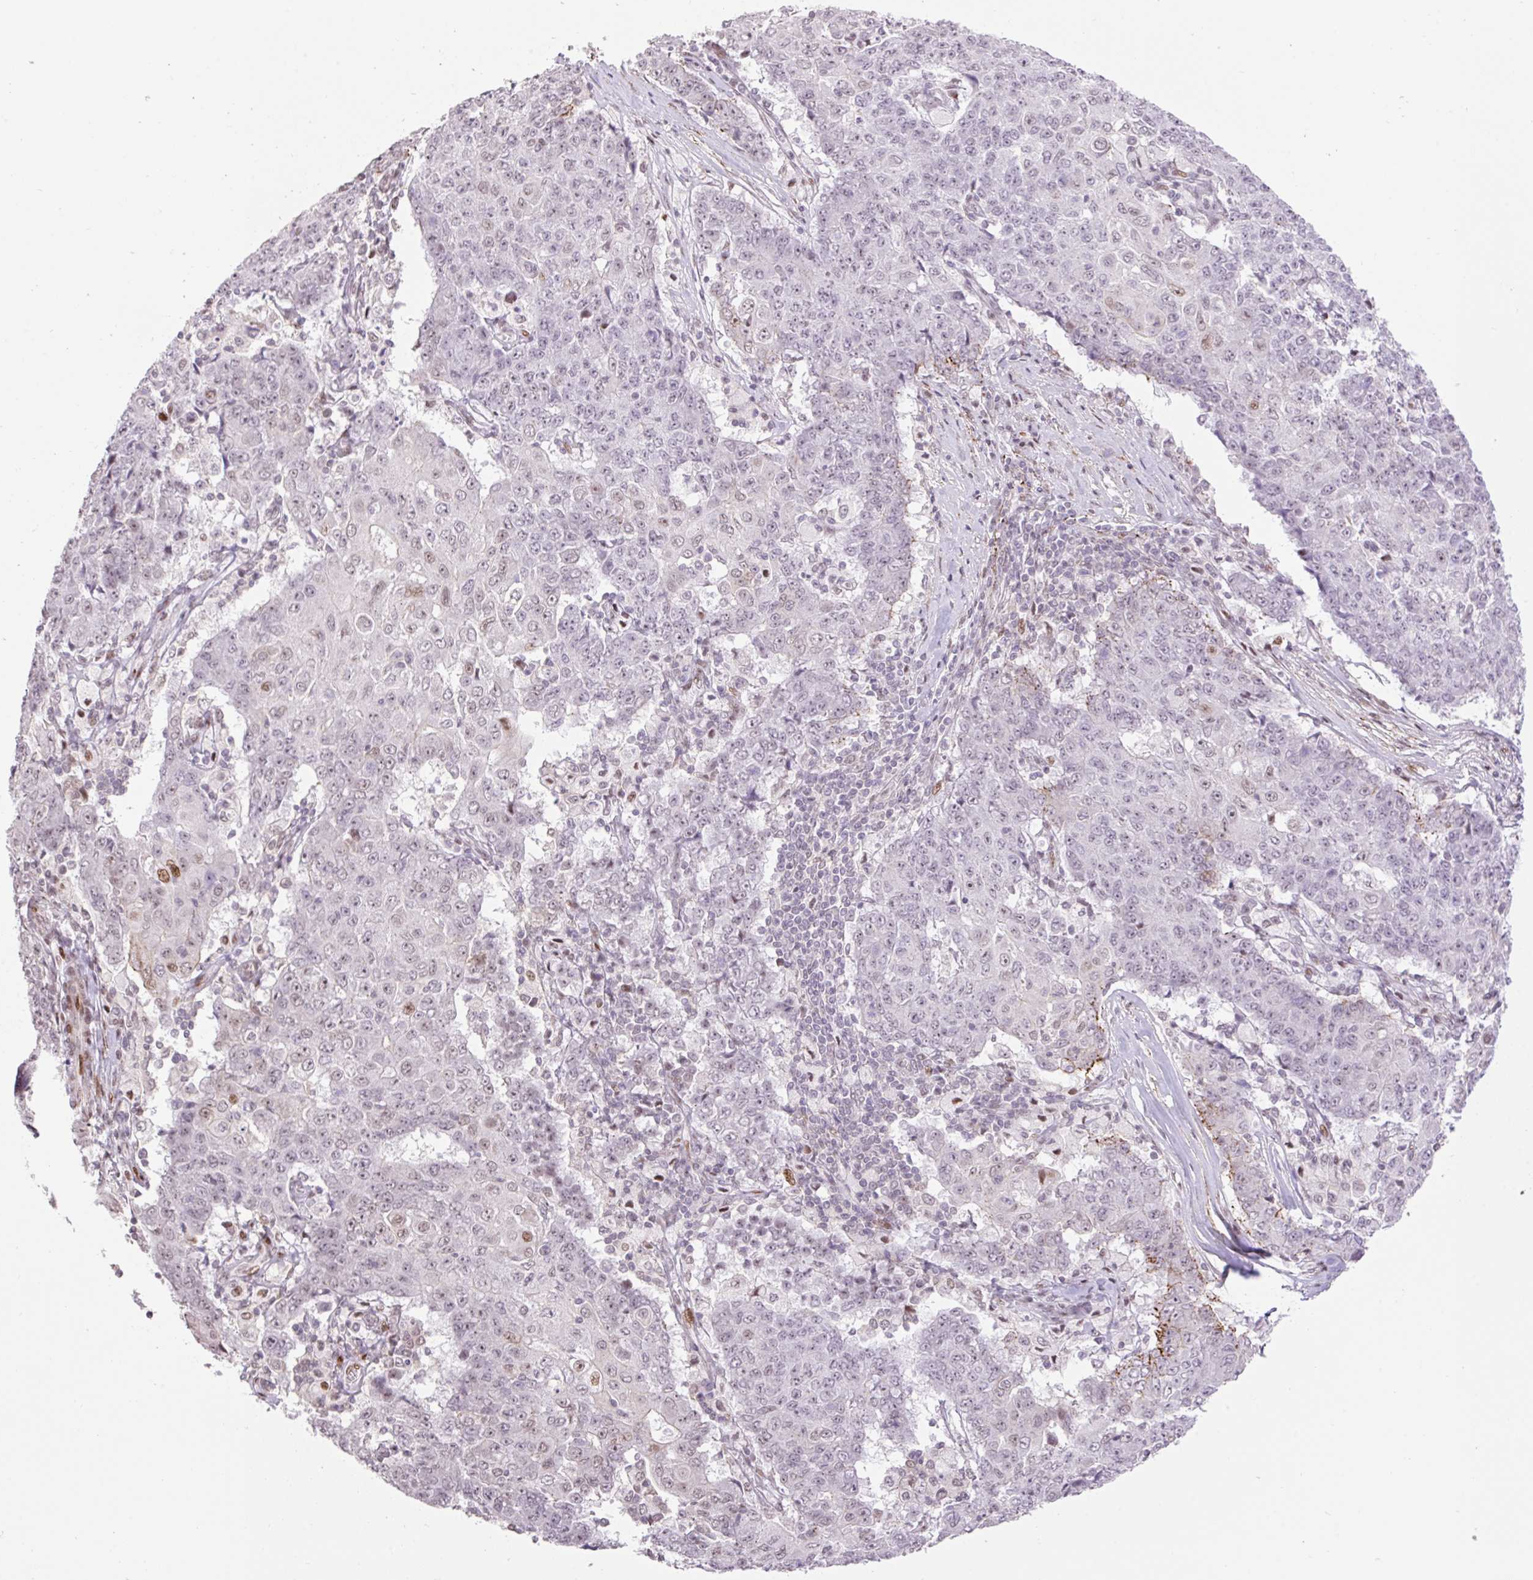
{"staining": {"intensity": "weak", "quantity": "<25%", "location": "nuclear"}, "tissue": "ovarian cancer", "cell_type": "Tumor cells", "image_type": "cancer", "snomed": [{"axis": "morphology", "description": "Carcinoma, endometroid"}, {"axis": "topography", "description": "Ovary"}], "caption": "Immunohistochemistry (IHC) photomicrograph of human ovarian endometroid carcinoma stained for a protein (brown), which shows no expression in tumor cells.", "gene": "RIPPLY3", "patient": {"sex": "female", "age": 42}}